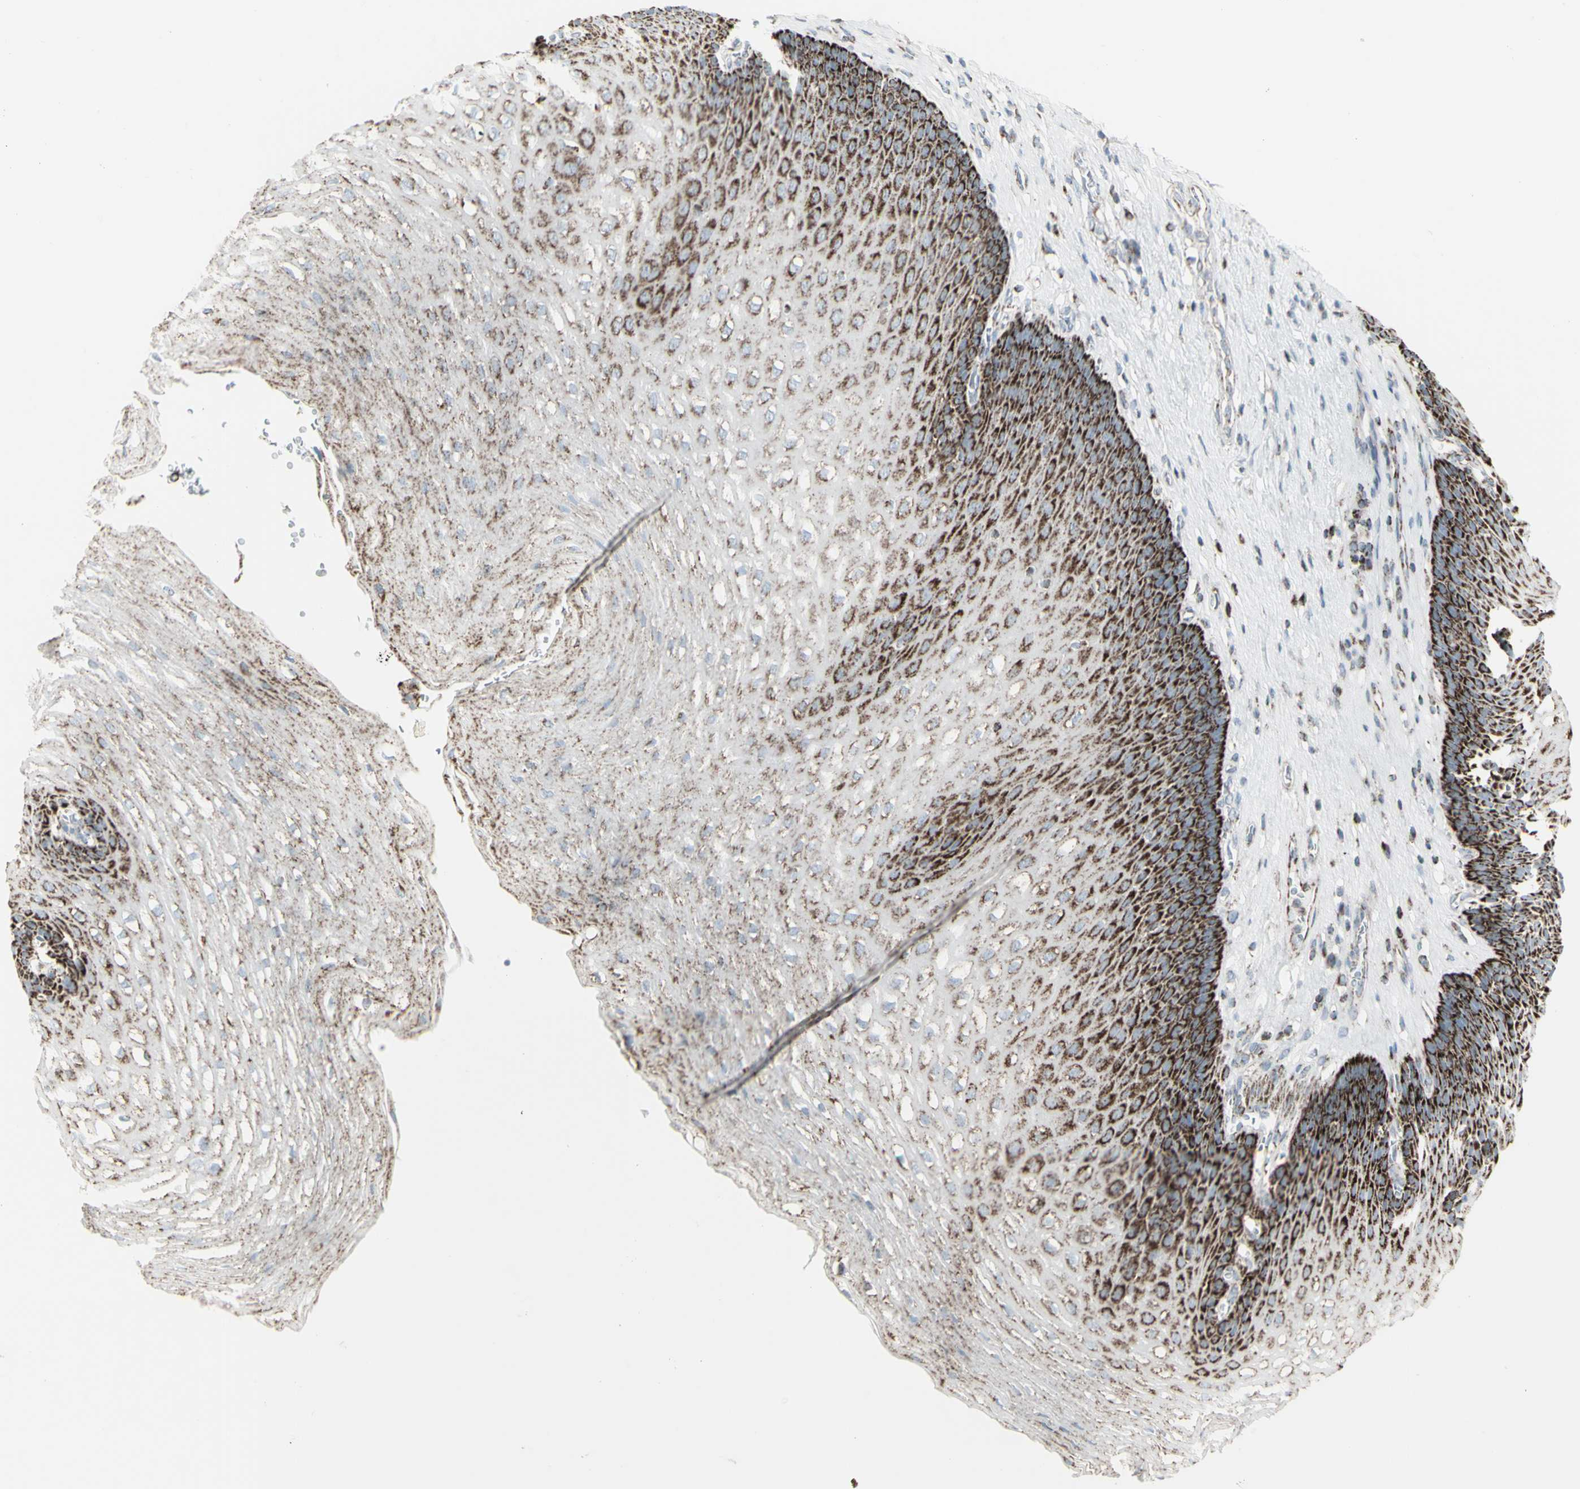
{"staining": {"intensity": "strong", "quantity": "25%-75%", "location": "cytoplasmic/membranous"}, "tissue": "esophagus", "cell_type": "Squamous epithelial cells", "image_type": "normal", "snomed": [{"axis": "morphology", "description": "Normal tissue, NOS"}, {"axis": "topography", "description": "Esophagus"}], "caption": "There is high levels of strong cytoplasmic/membranous expression in squamous epithelial cells of normal esophagus, as demonstrated by immunohistochemical staining (brown color).", "gene": "PLGRKT", "patient": {"sex": "male", "age": 48}}